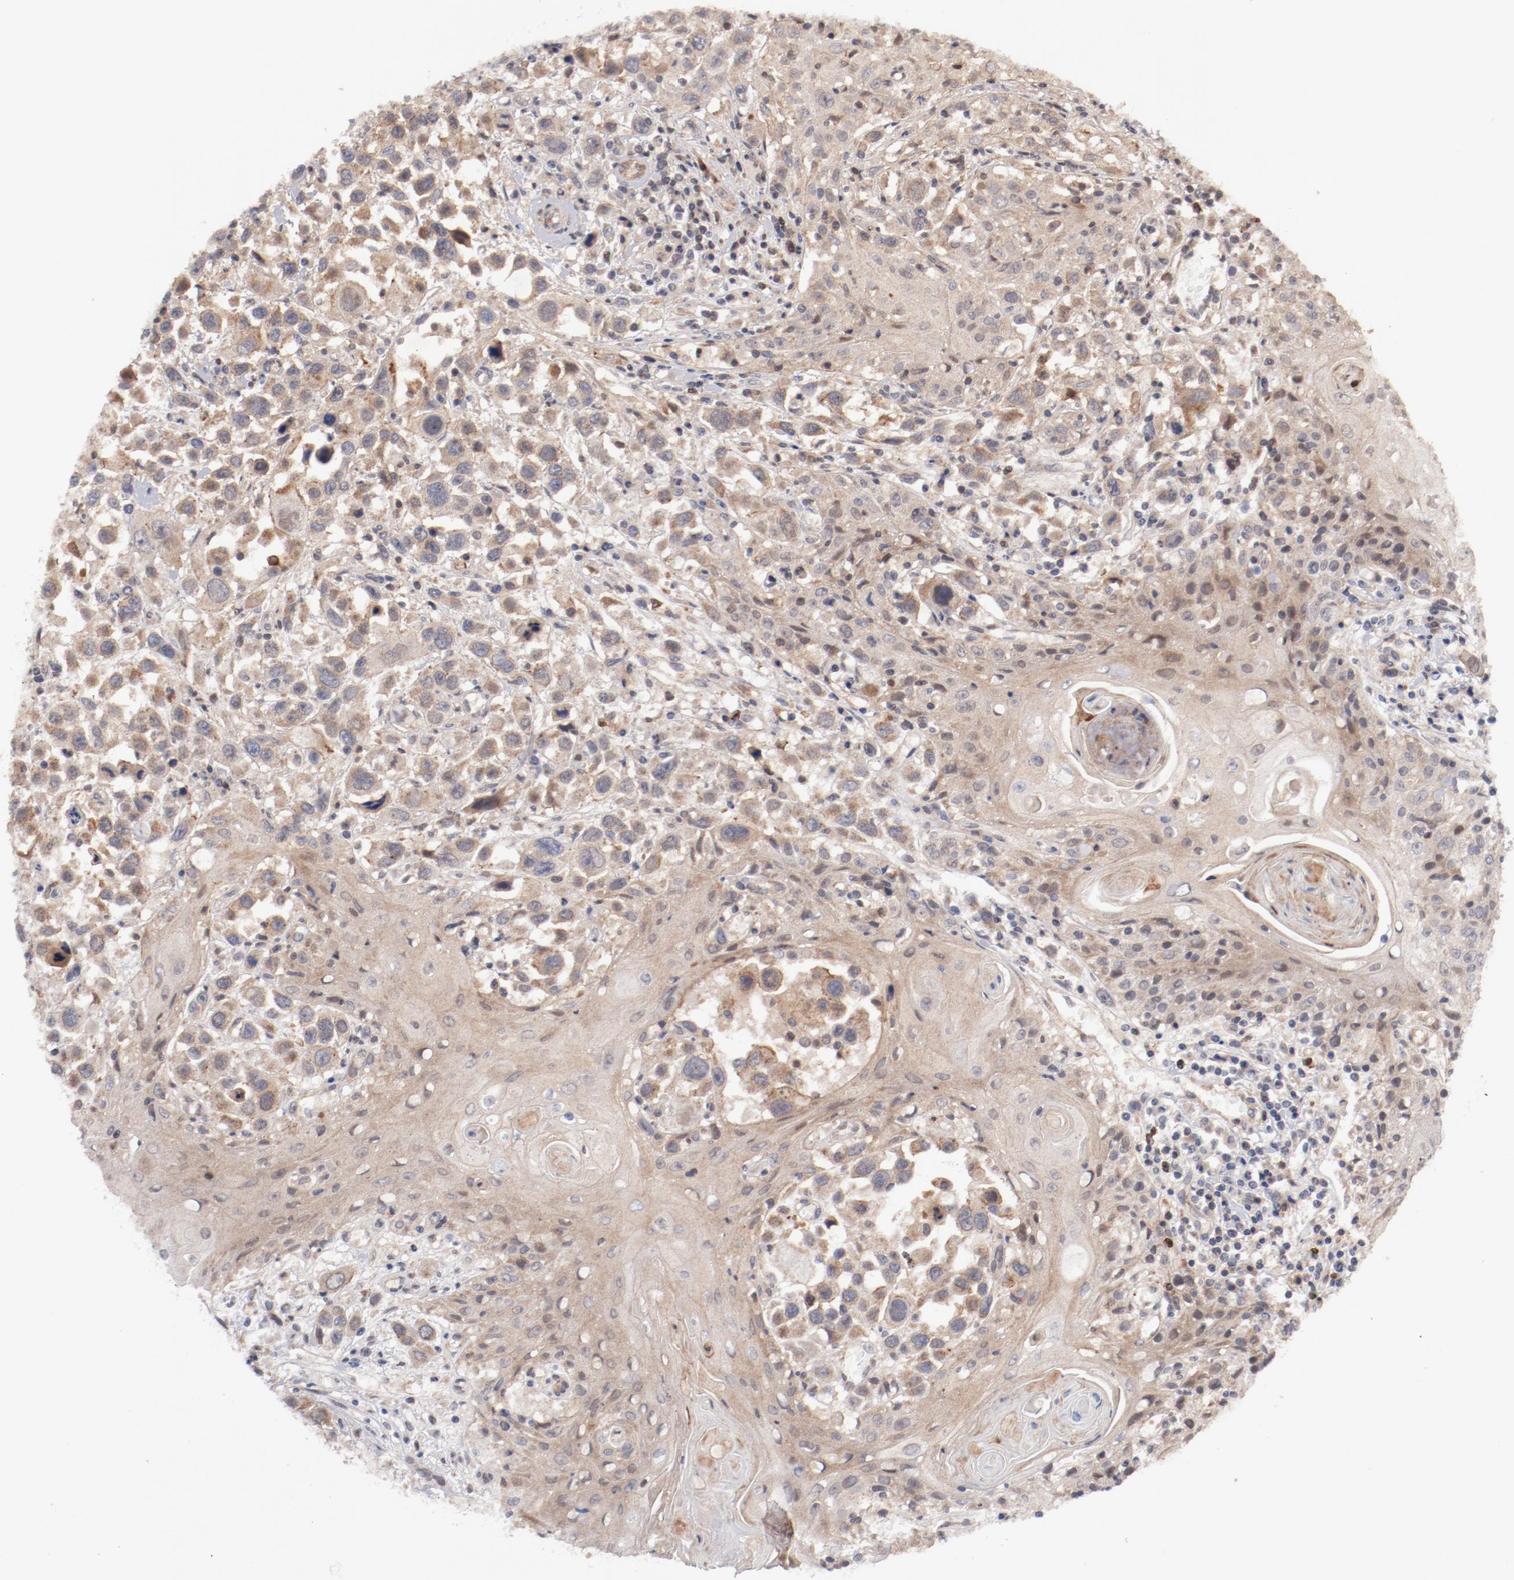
{"staining": {"intensity": "weak", "quantity": ">75%", "location": "cytoplasmic/membranous"}, "tissue": "head and neck cancer", "cell_type": "Tumor cells", "image_type": "cancer", "snomed": [{"axis": "morphology", "description": "Squamous cell carcinoma, NOS"}, {"axis": "topography", "description": "Oral tissue"}, {"axis": "topography", "description": "Head-Neck"}], "caption": "Head and neck squamous cell carcinoma was stained to show a protein in brown. There is low levels of weak cytoplasmic/membranous positivity in approximately >75% of tumor cells.", "gene": "GUF1", "patient": {"sex": "female", "age": 76}}